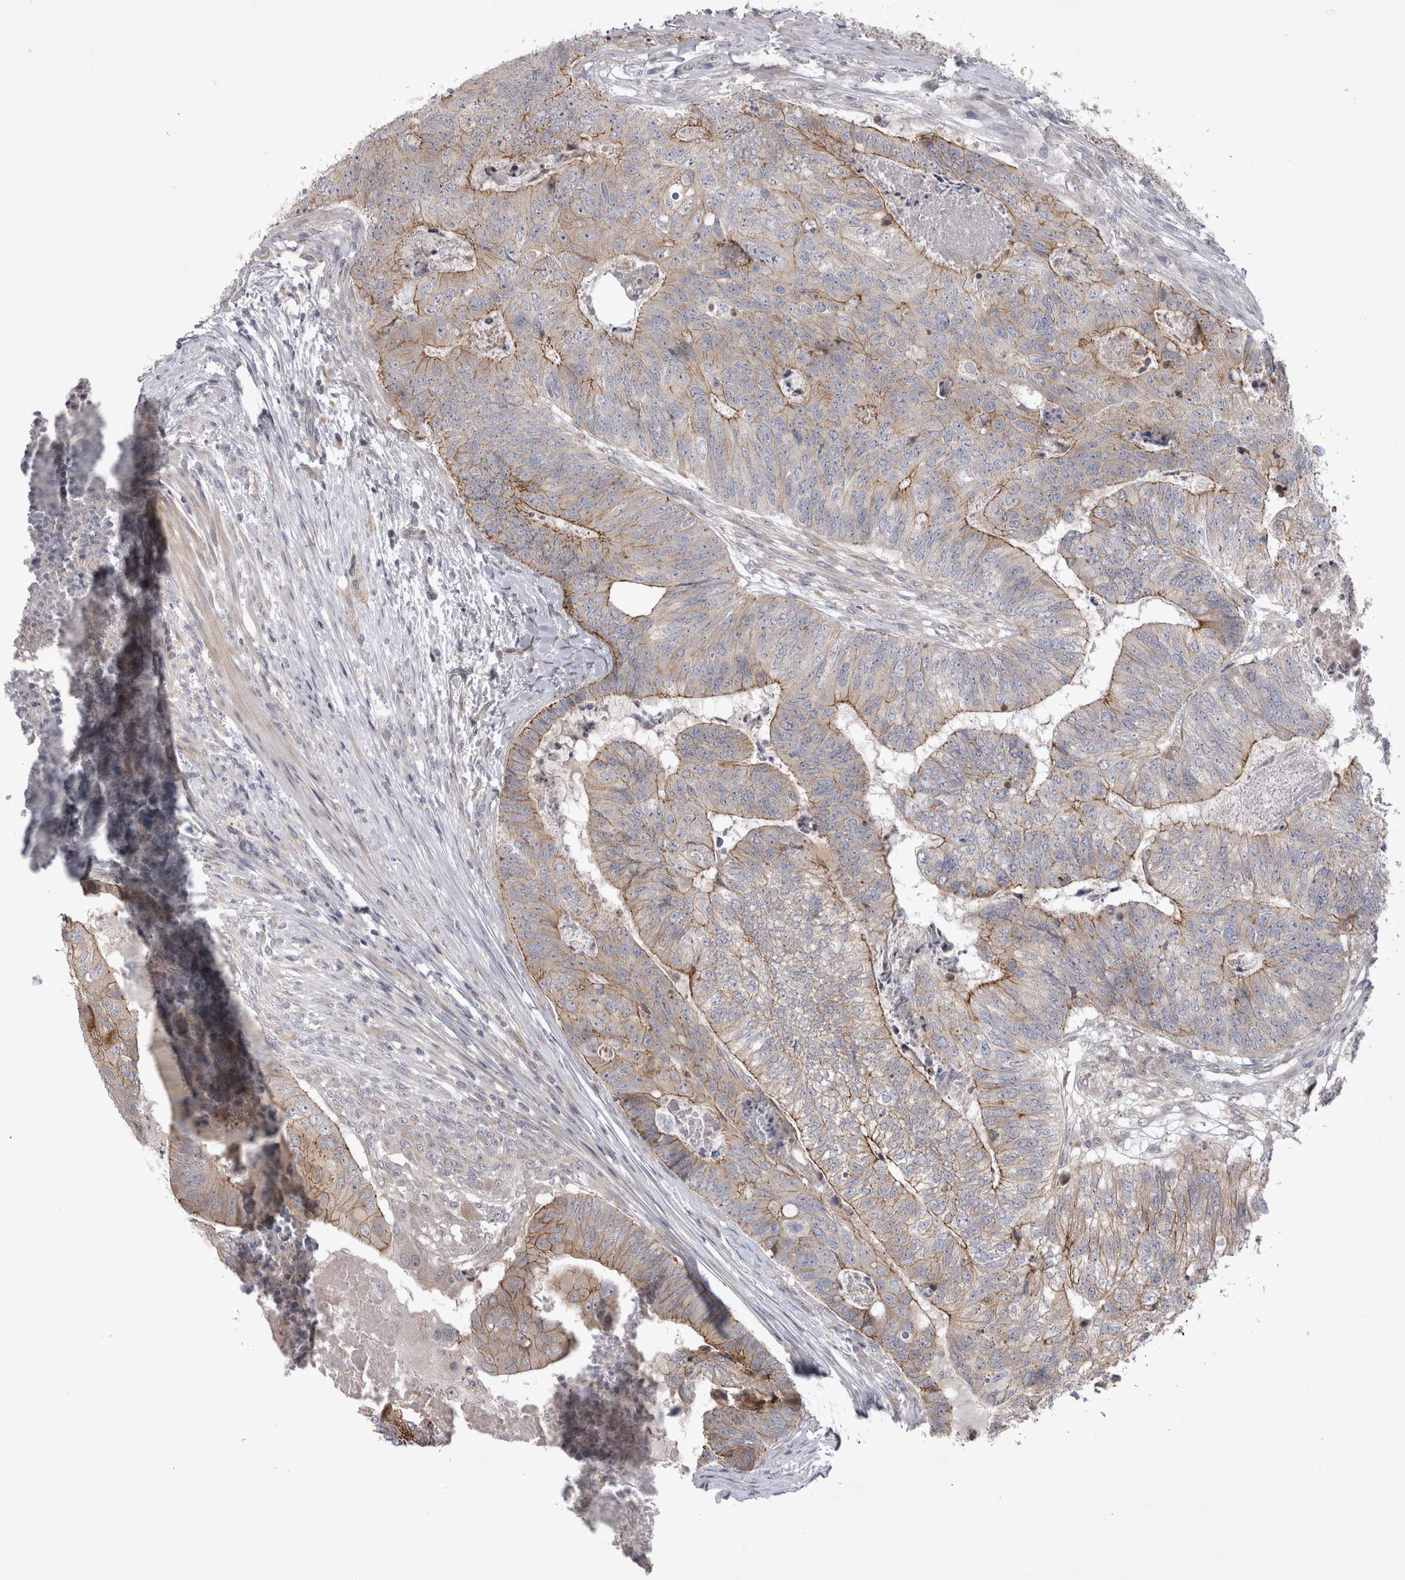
{"staining": {"intensity": "weak", "quantity": ">75%", "location": "cytoplasmic/membranous"}, "tissue": "colorectal cancer", "cell_type": "Tumor cells", "image_type": "cancer", "snomed": [{"axis": "morphology", "description": "Adenocarcinoma, NOS"}, {"axis": "topography", "description": "Colon"}], "caption": "Human colorectal cancer (adenocarcinoma) stained for a protein (brown) displays weak cytoplasmic/membranous positive staining in approximately >75% of tumor cells.", "gene": "NENF", "patient": {"sex": "female", "age": 67}}